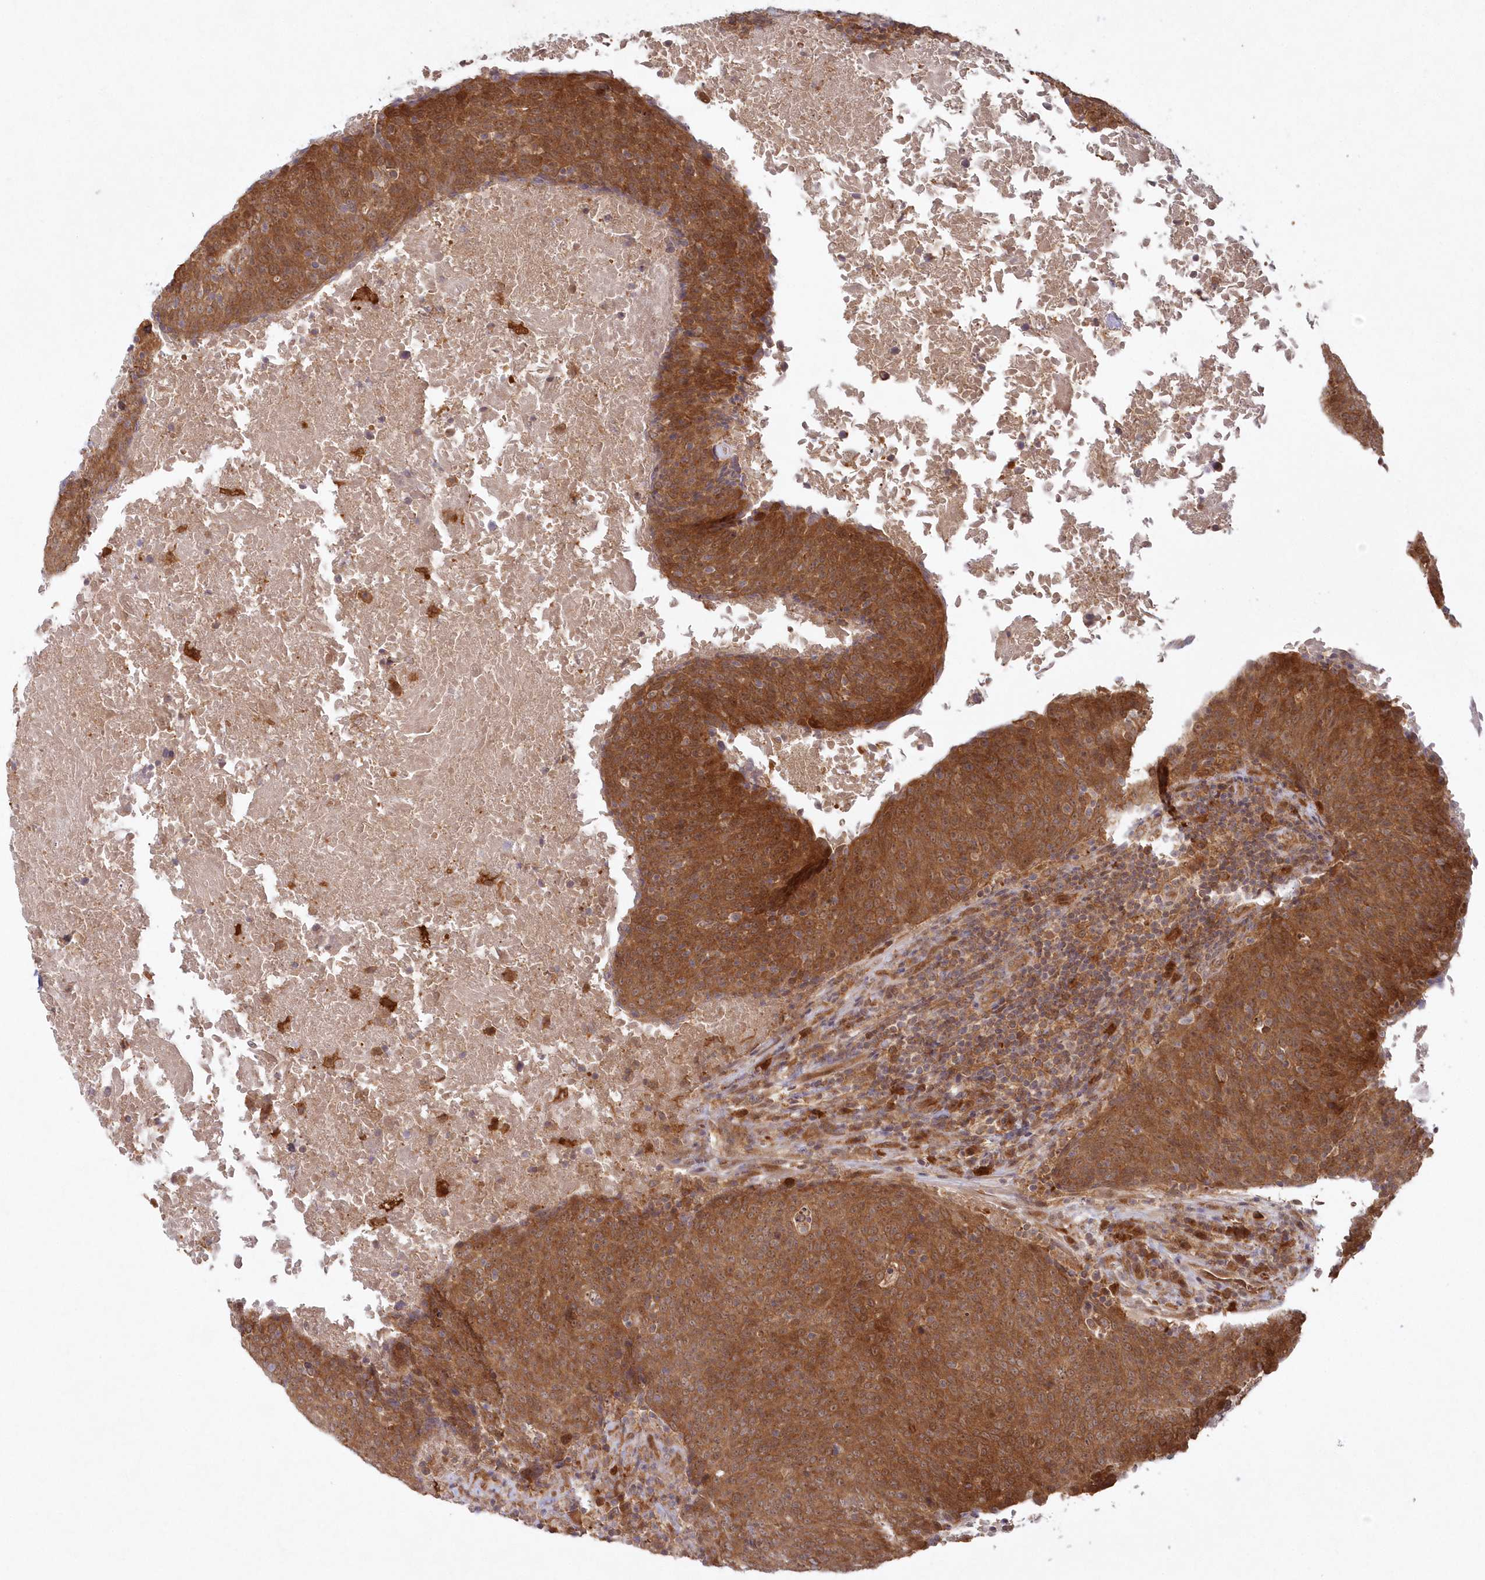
{"staining": {"intensity": "strong", "quantity": ">75%", "location": "cytoplasmic/membranous"}, "tissue": "head and neck cancer", "cell_type": "Tumor cells", "image_type": "cancer", "snomed": [{"axis": "morphology", "description": "Squamous cell carcinoma, NOS"}, {"axis": "morphology", "description": "Squamous cell carcinoma, metastatic, NOS"}, {"axis": "topography", "description": "Lymph node"}, {"axis": "topography", "description": "Head-Neck"}], "caption": "Metastatic squamous cell carcinoma (head and neck) stained with a protein marker reveals strong staining in tumor cells.", "gene": "GBE1", "patient": {"sex": "male", "age": 62}}